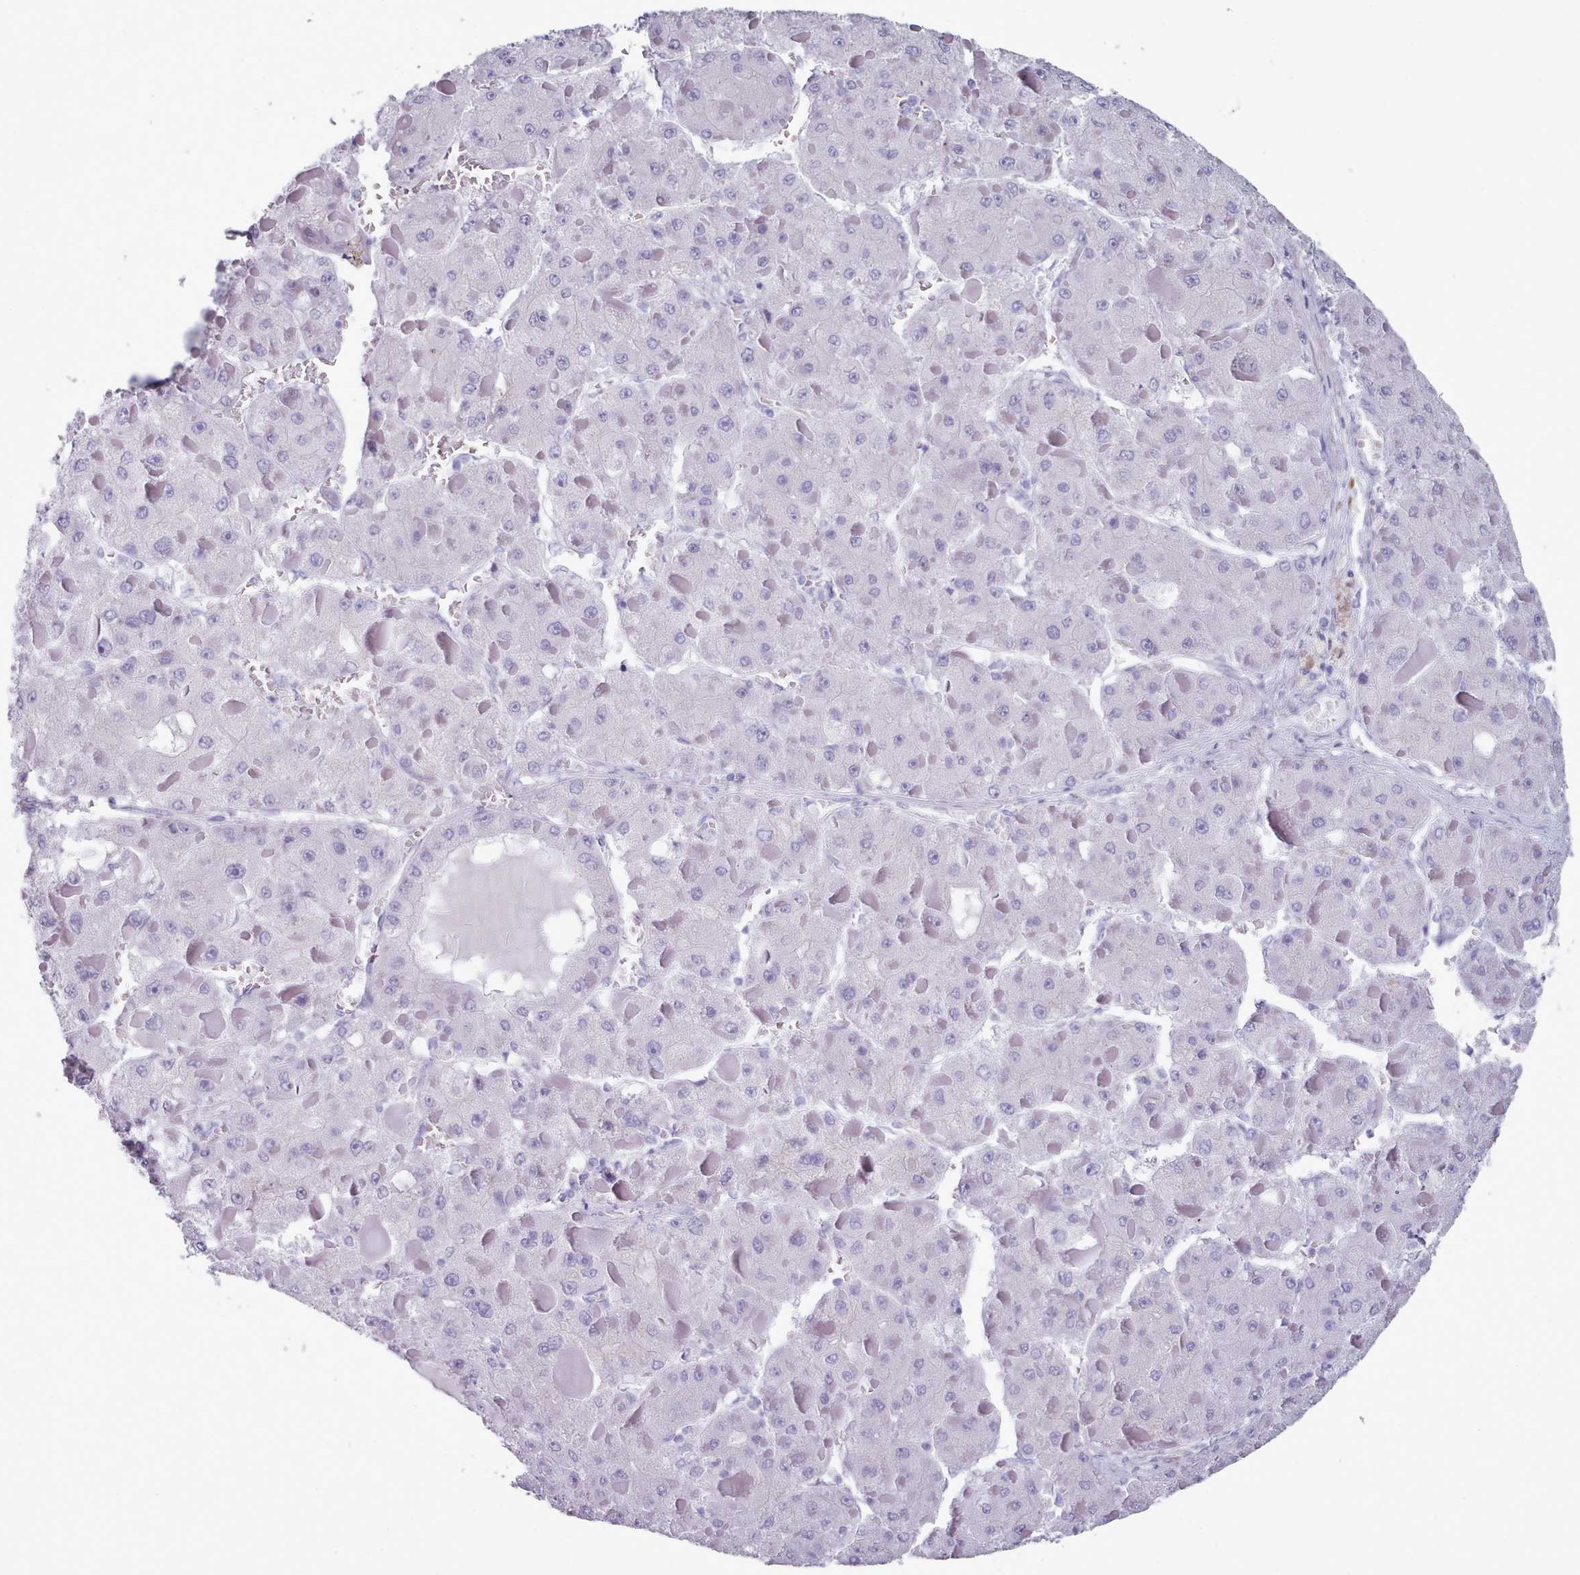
{"staining": {"intensity": "negative", "quantity": "none", "location": "none"}, "tissue": "liver cancer", "cell_type": "Tumor cells", "image_type": "cancer", "snomed": [{"axis": "morphology", "description": "Carcinoma, Hepatocellular, NOS"}, {"axis": "topography", "description": "Liver"}], "caption": "Immunohistochemistry of hepatocellular carcinoma (liver) displays no expression in tumor cells.", "gene": "FPGS", "patient": {"sex": "female", "age": 73}}